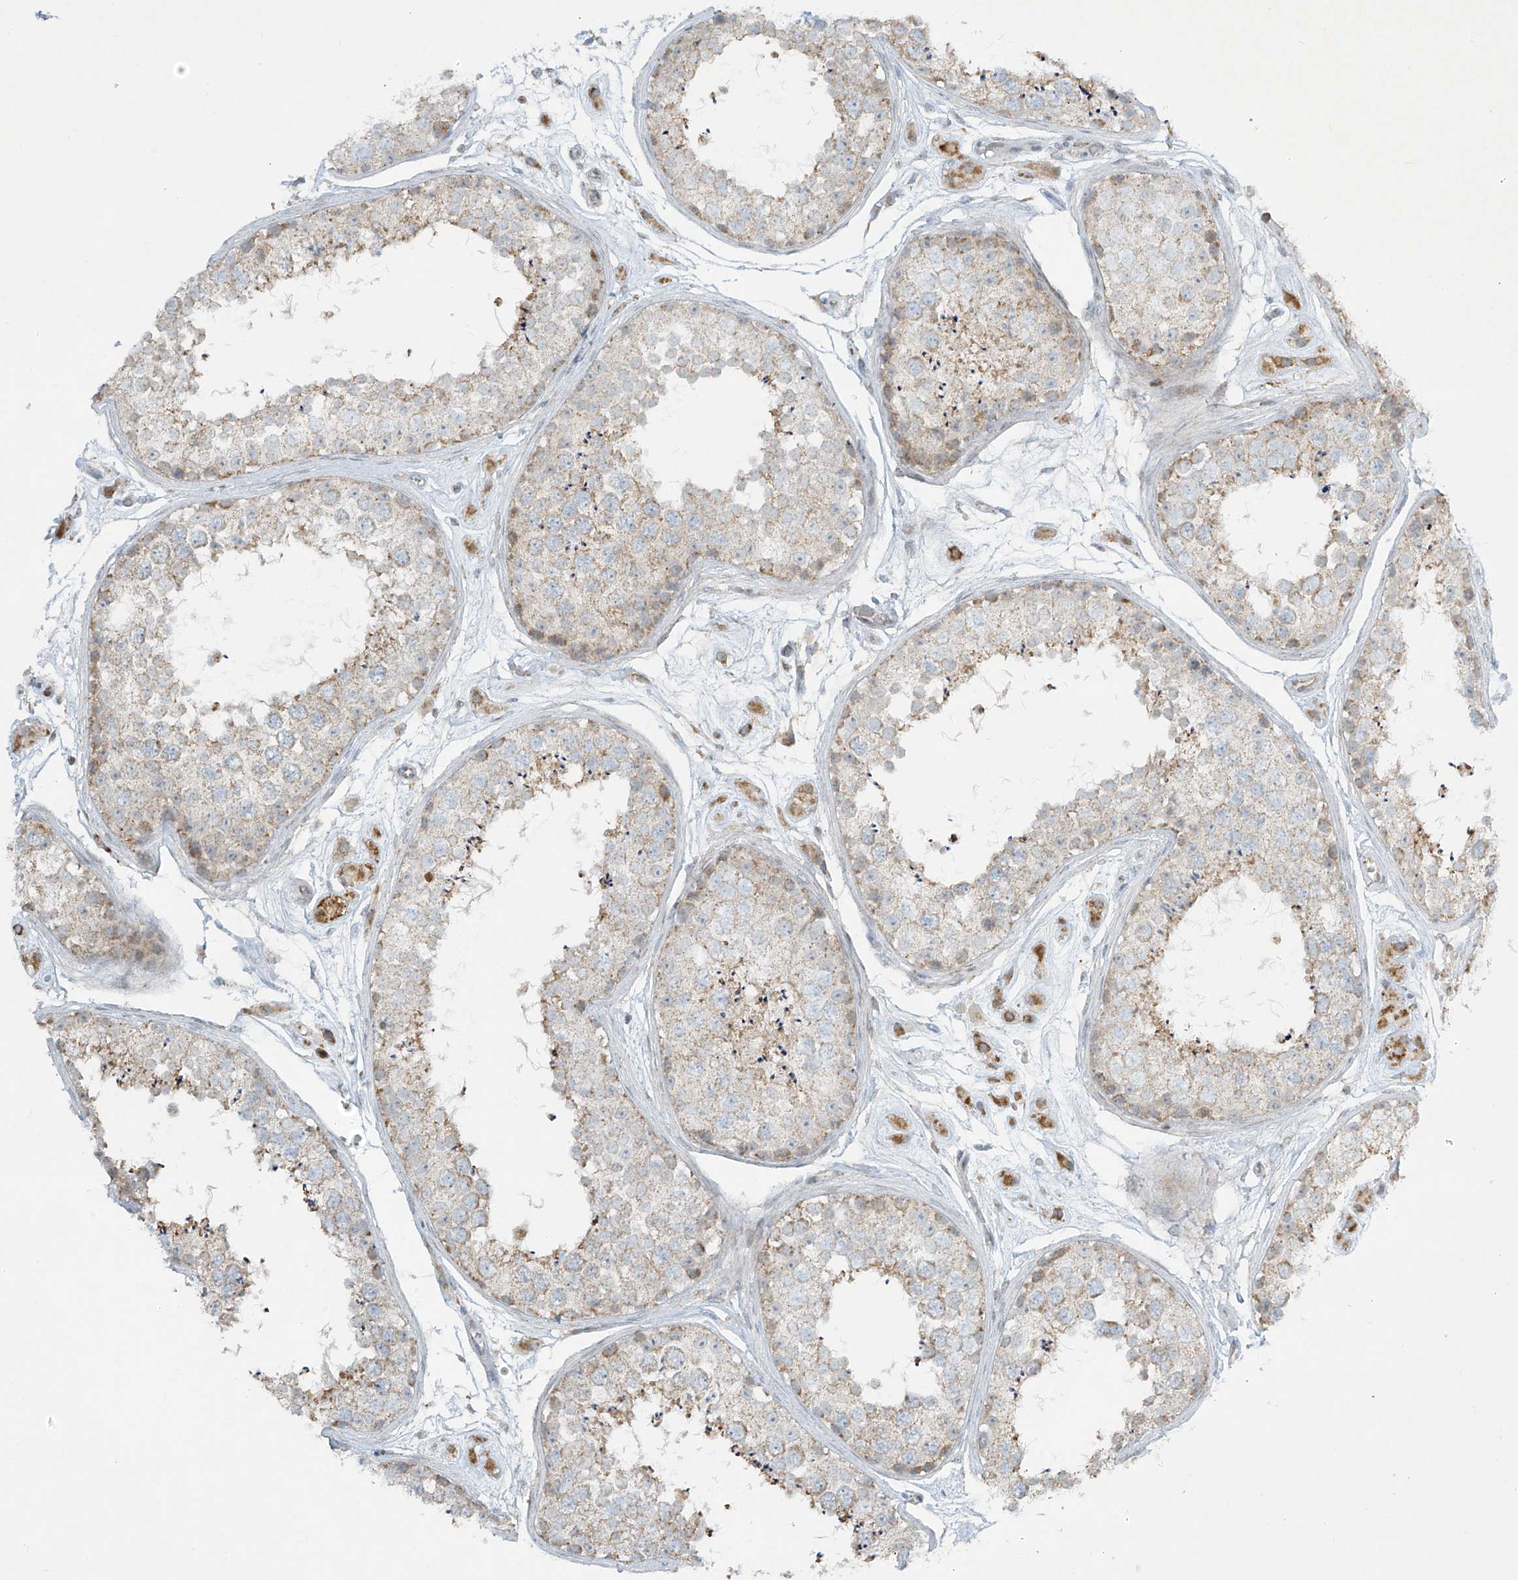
{"staining": {"intensity": "weak", "quantity": "<25%", "location": "cytoplasmic/membranous"}, "tissue": "testis", "cell_type": "Cells in seminiferous ducts", "image_type": "normal", "snomed": [{"axis": "morphology", "description": "Normal tissue, NOS"}, {"axis": "topography", "description": "Testis"}], "caption": "This is an immunohistochemistry image of normal testis. There is no positivity in cells in seminiferous ducts.", "gene": "SMDT1", "patient": {"sex": "male", "age": 25}}